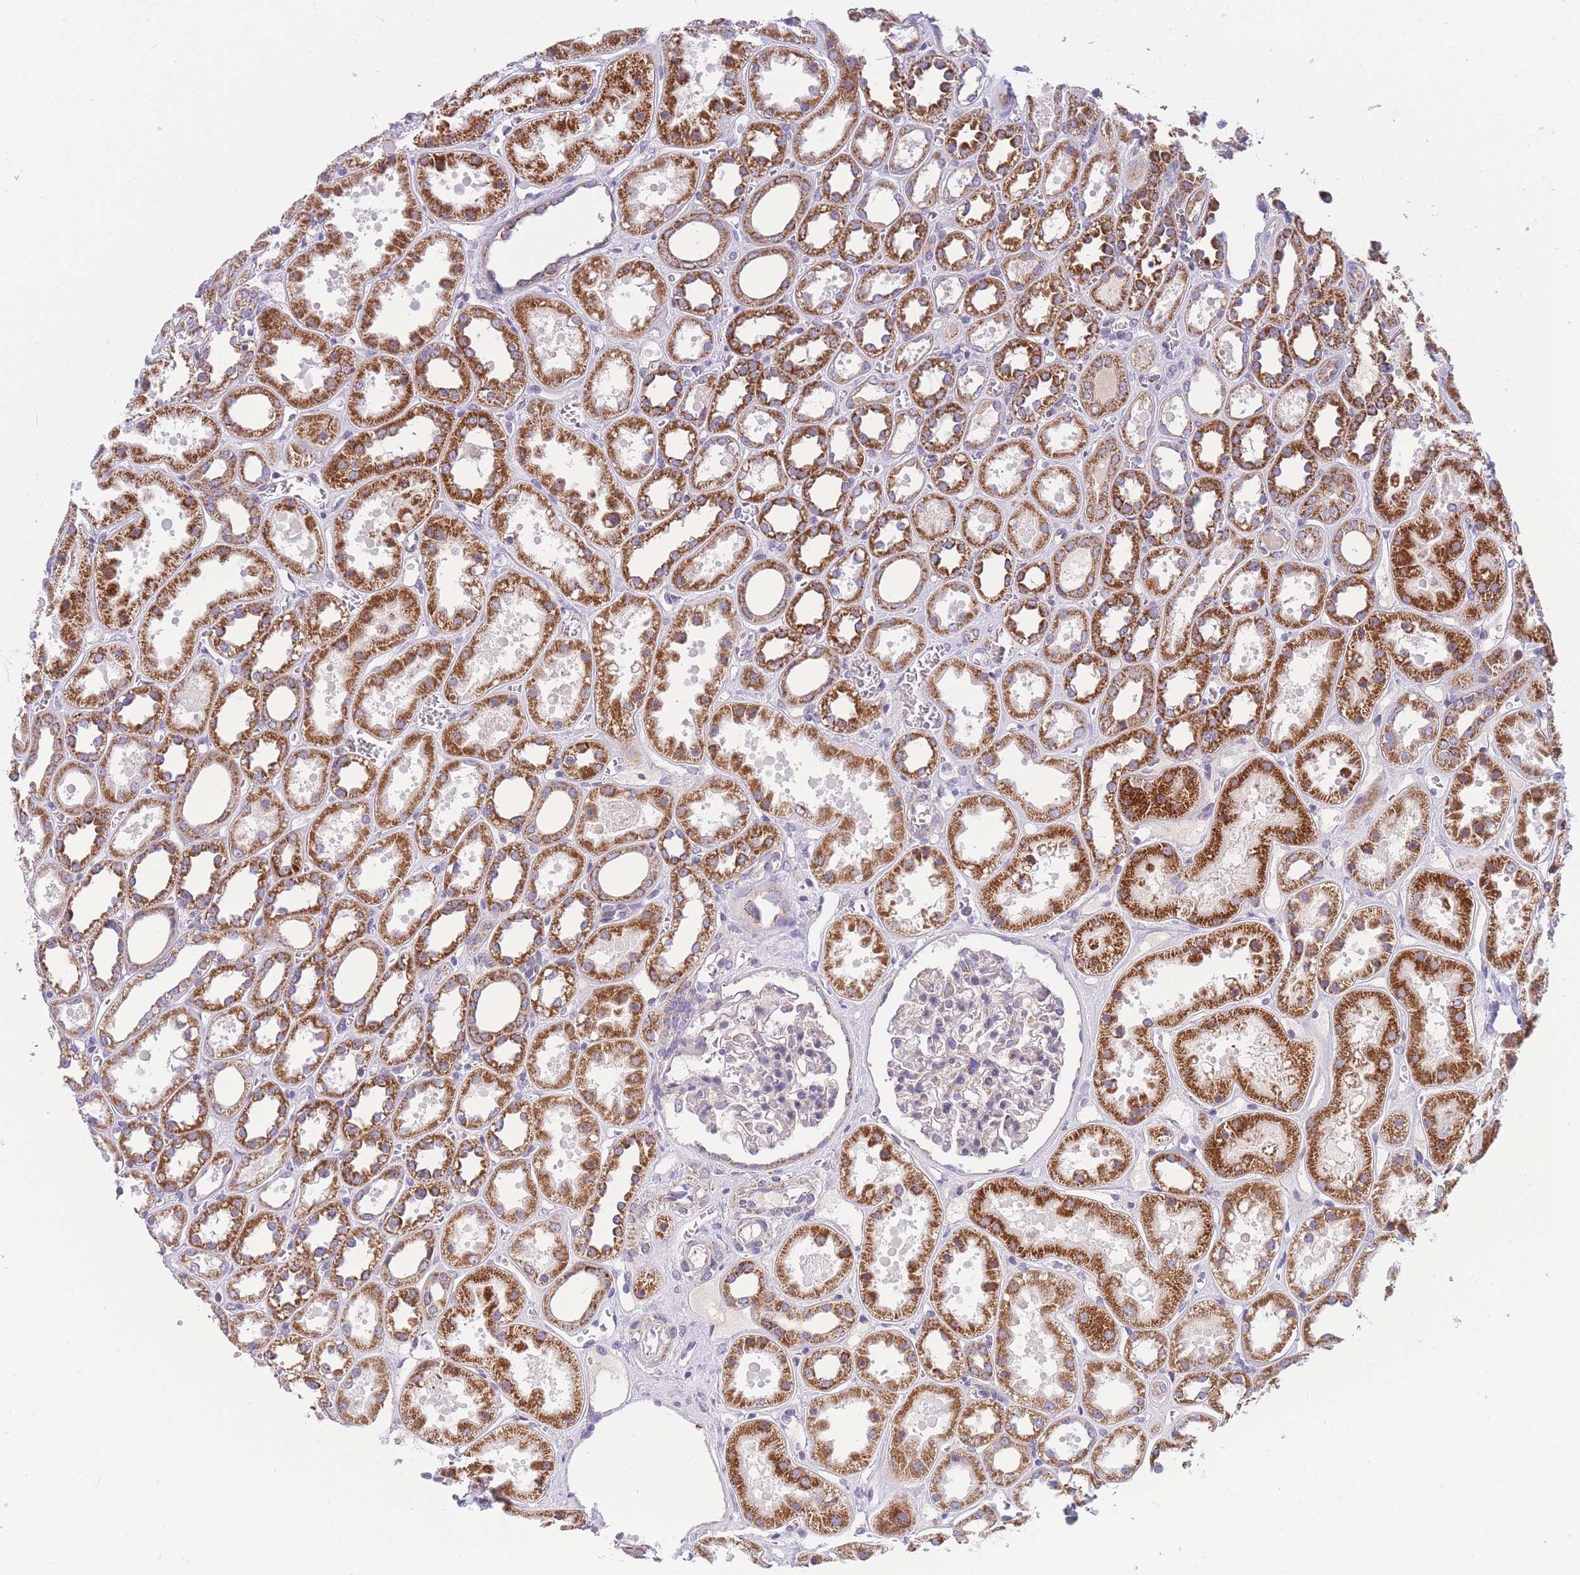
{"staining": {"intensity": "moderate", "quantity": "<25%", "location": "cytoplasmic/membranous"}, "tissue": "kidney", "cell_type": "Cells in glomeruli", "image_type": "normal", "snomed": [{"axis": "morphology", "description": "Normal tissue, NOS"}, {"axis": "topography", "description": "Kidney"}], "caption": "IHC of benign kidney reveals low levels of moderate cytoplasmic/membranous staining in approximately <25% of cells in glomeruli. Immunohistochemistry stains the protein of interest in brown and the nuclei are stained blue.", "gene": "MRPS11", "patient": {"sex": "female", "age": 41}}